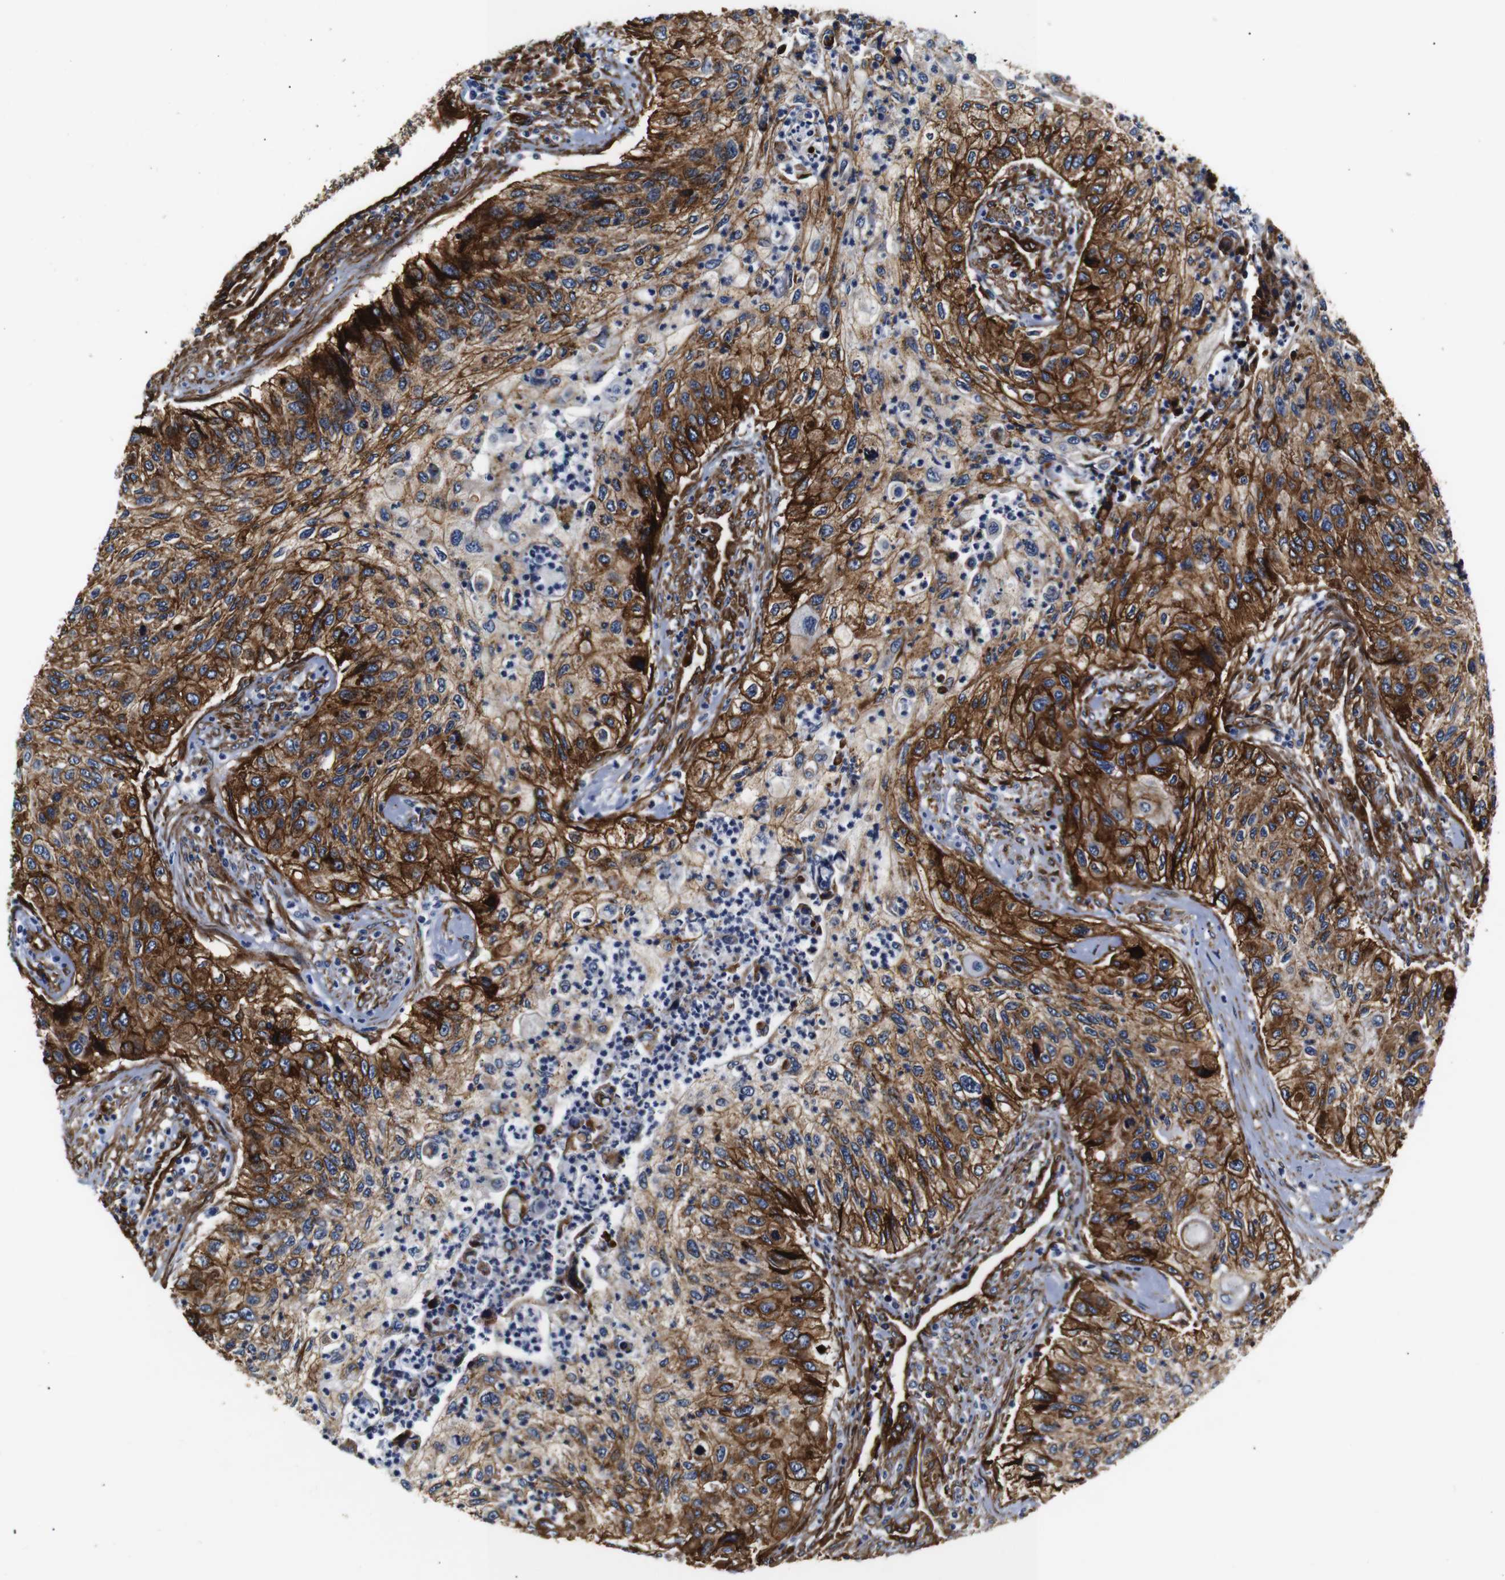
{"staining": {"intensity": "strong", "quantity": ">75%", "location": "cytoplasmic/membranous"}, "tissue": "urothelial cancer", "cell_type": "Tumor cells", "image_type": "cancer", "snomed": [{"axis": "morphology", "description": "Urothelial carcinoma, High grade"}, {"axis": "topography", "description": "Urinary bladder"}], "caption": "High-grade urothelial carcinoma stained with a protein marker exhibits strong staining in tumor cells.", "gene": "CAV2", "patient": {"sex": "female", "age": 60}}